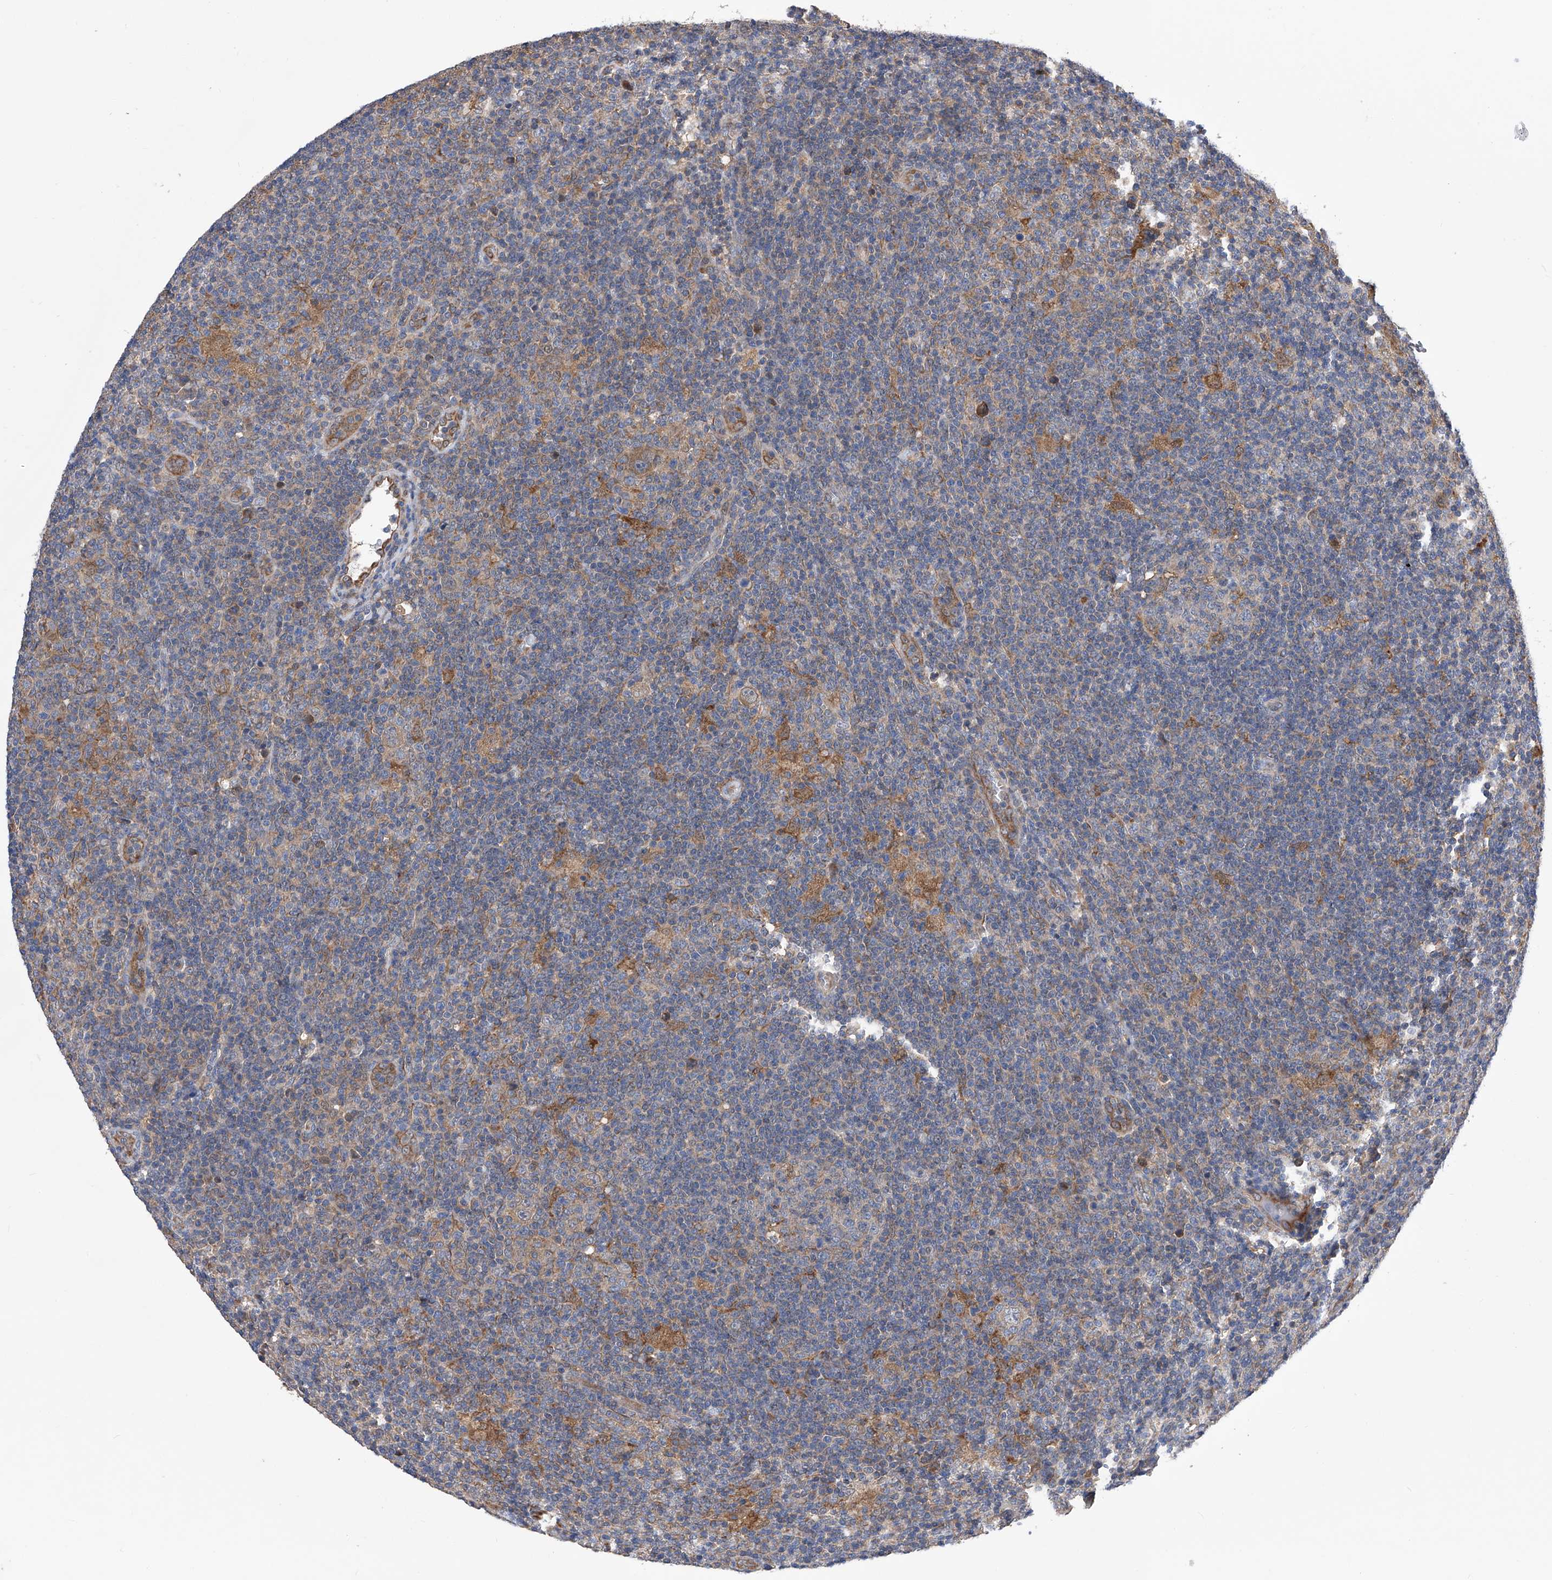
{"staining": {"intensity": "moderate", "quantity": "25%-75%", "location": "cytoplasmic/membranous"}, "tissue": "lymphoma", "cell_type": "Tumor cells", "image_type": "cancer", "snomed": [{"axis": "morphology", "description": "Hodgkin's disease, NOS"}, {"axis": "topography", "description": "Lymph node"}], "caption": "A micrograph showing moderate cytoplasmic/membranous expression in about 25%-75% of tumor cells in lymphoma, as visualized by brown immunohistochemical staining.", "gene": "SPATA20", "patient": {"sex": "female", "age": 57}}